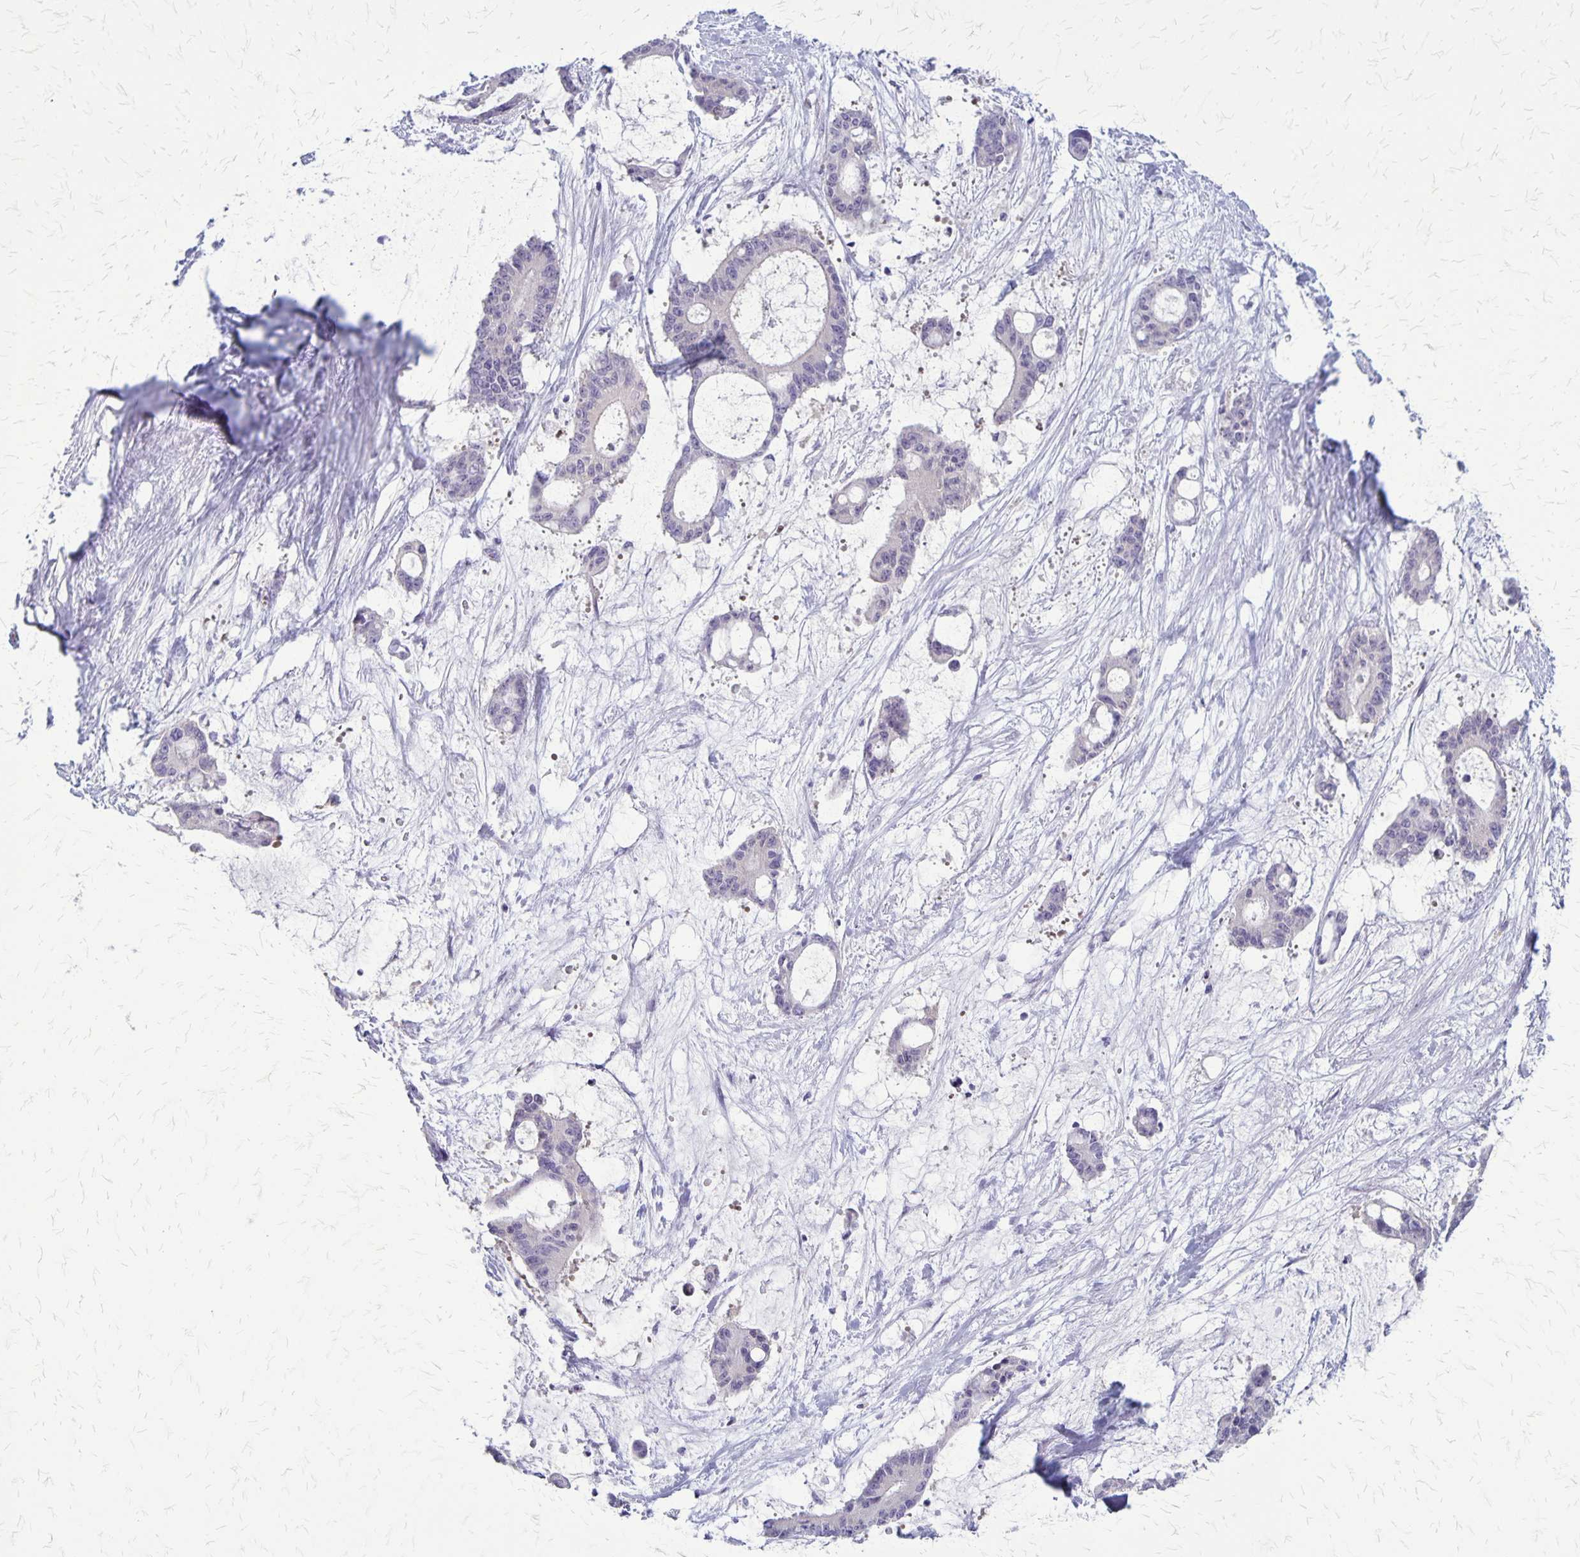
{"staining": {"intensity": "negative", "quantity": "none", "location": "none"}, "tissue": "liver cancer", "cell_type": "Tumor cells", "image_type": "cancer", "snomed": [{"axis": "morphology", "description": "Normal tissue, NOS"}, {"axis": "morphology", "description": "Cholangiocarcinoma"}, {"axis": "topography", "description": "Liver"}, {"axis": "topography", "description": "Peripheral nerve tissue"}], "caption": "DAB immunohistochemical staining of cholangiocarcinoma (liver) displays no significant expression in tumor cells.", "gene": "PLXNB3", "patient": {"sex": "female", "age": 73}}